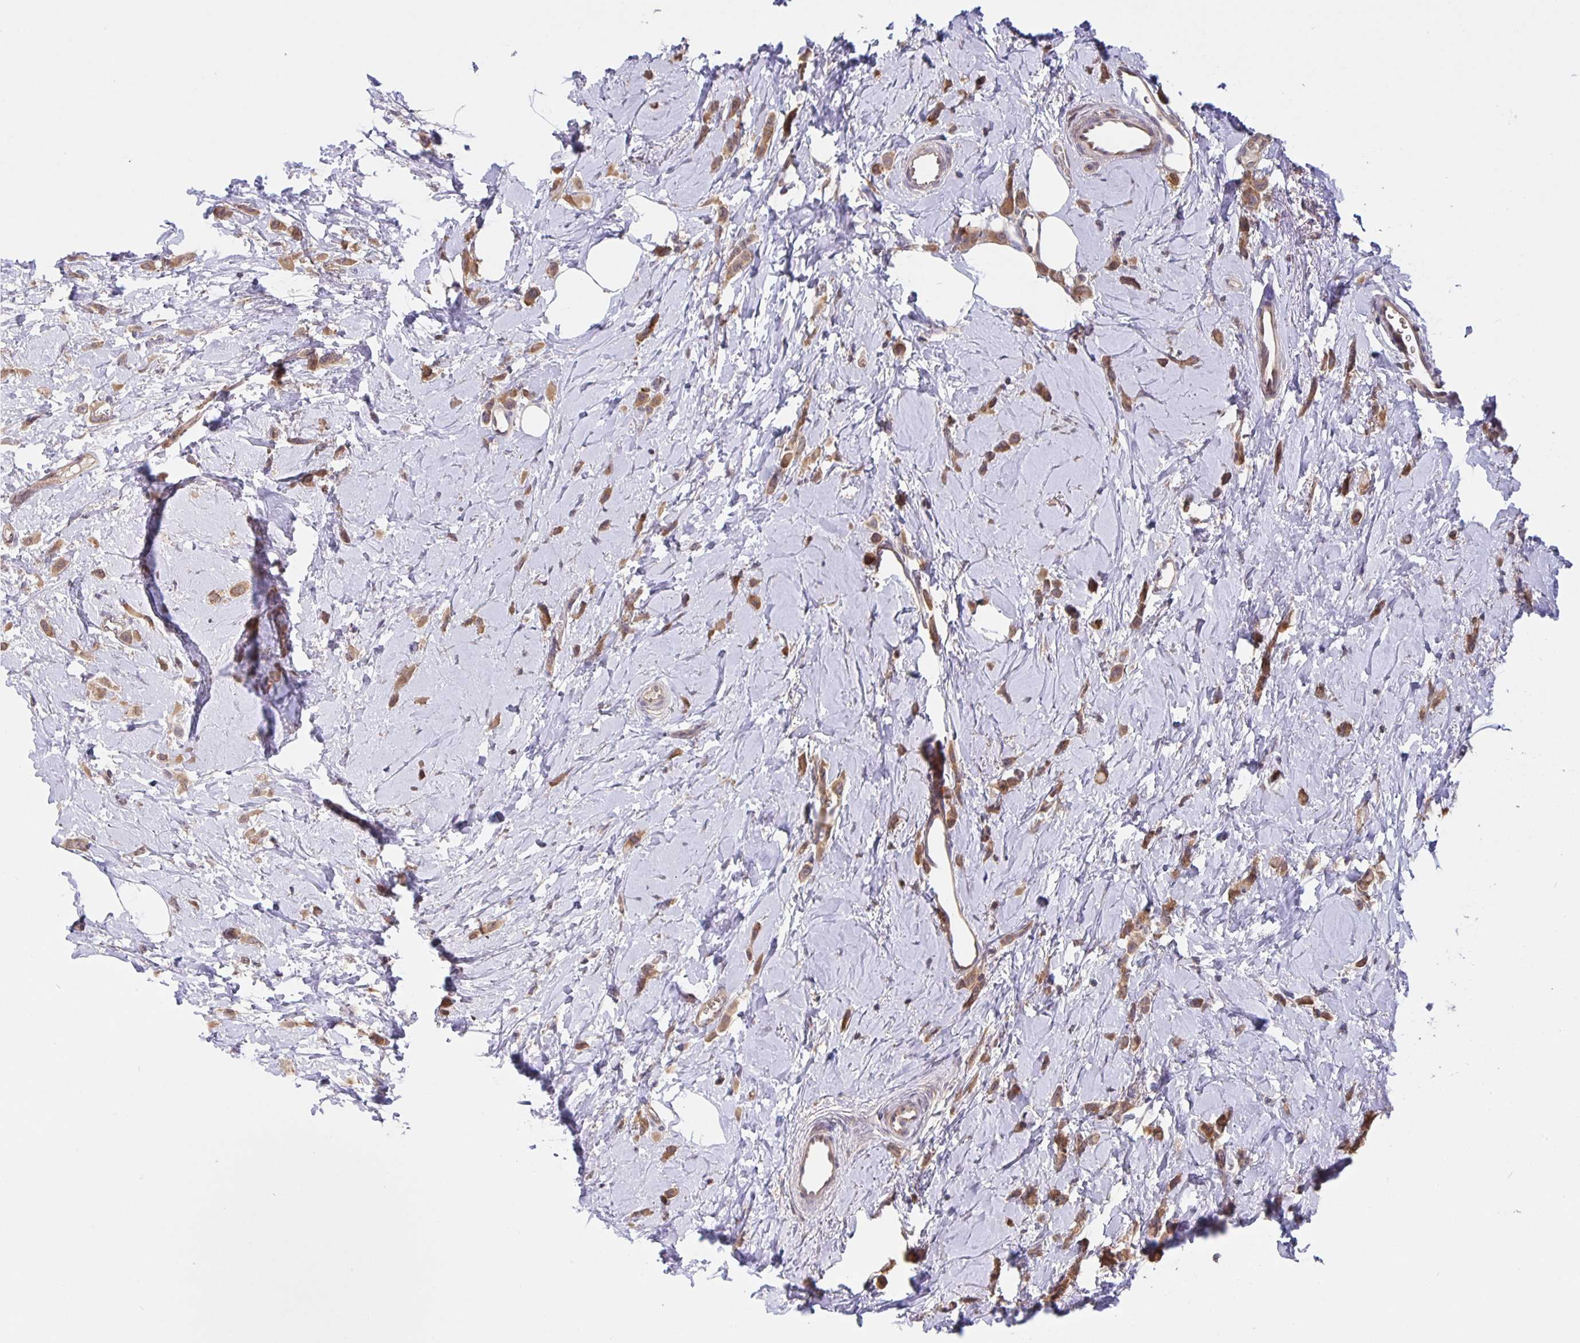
{"staining": {"intensity": "moderate", "quantity": ">75%", "location": "cytoplasmic/membranous"}, "tissue": "breast cancer", "cell_type": "Tumor cells", "image_type": "cancer", "snomed": [{"axis": "morphology", "description": "Lobular carcinoma"}, {"axis": "topography", "description": "Breast"}], "caption": "Tumor cells show medium levels of moderate cytoplasmic/membranous expression in approximately >75% of cells in human breast lobular carcinoma.", "gene": "FEM1C", "patient": {"sex": "female", "age": 66}}